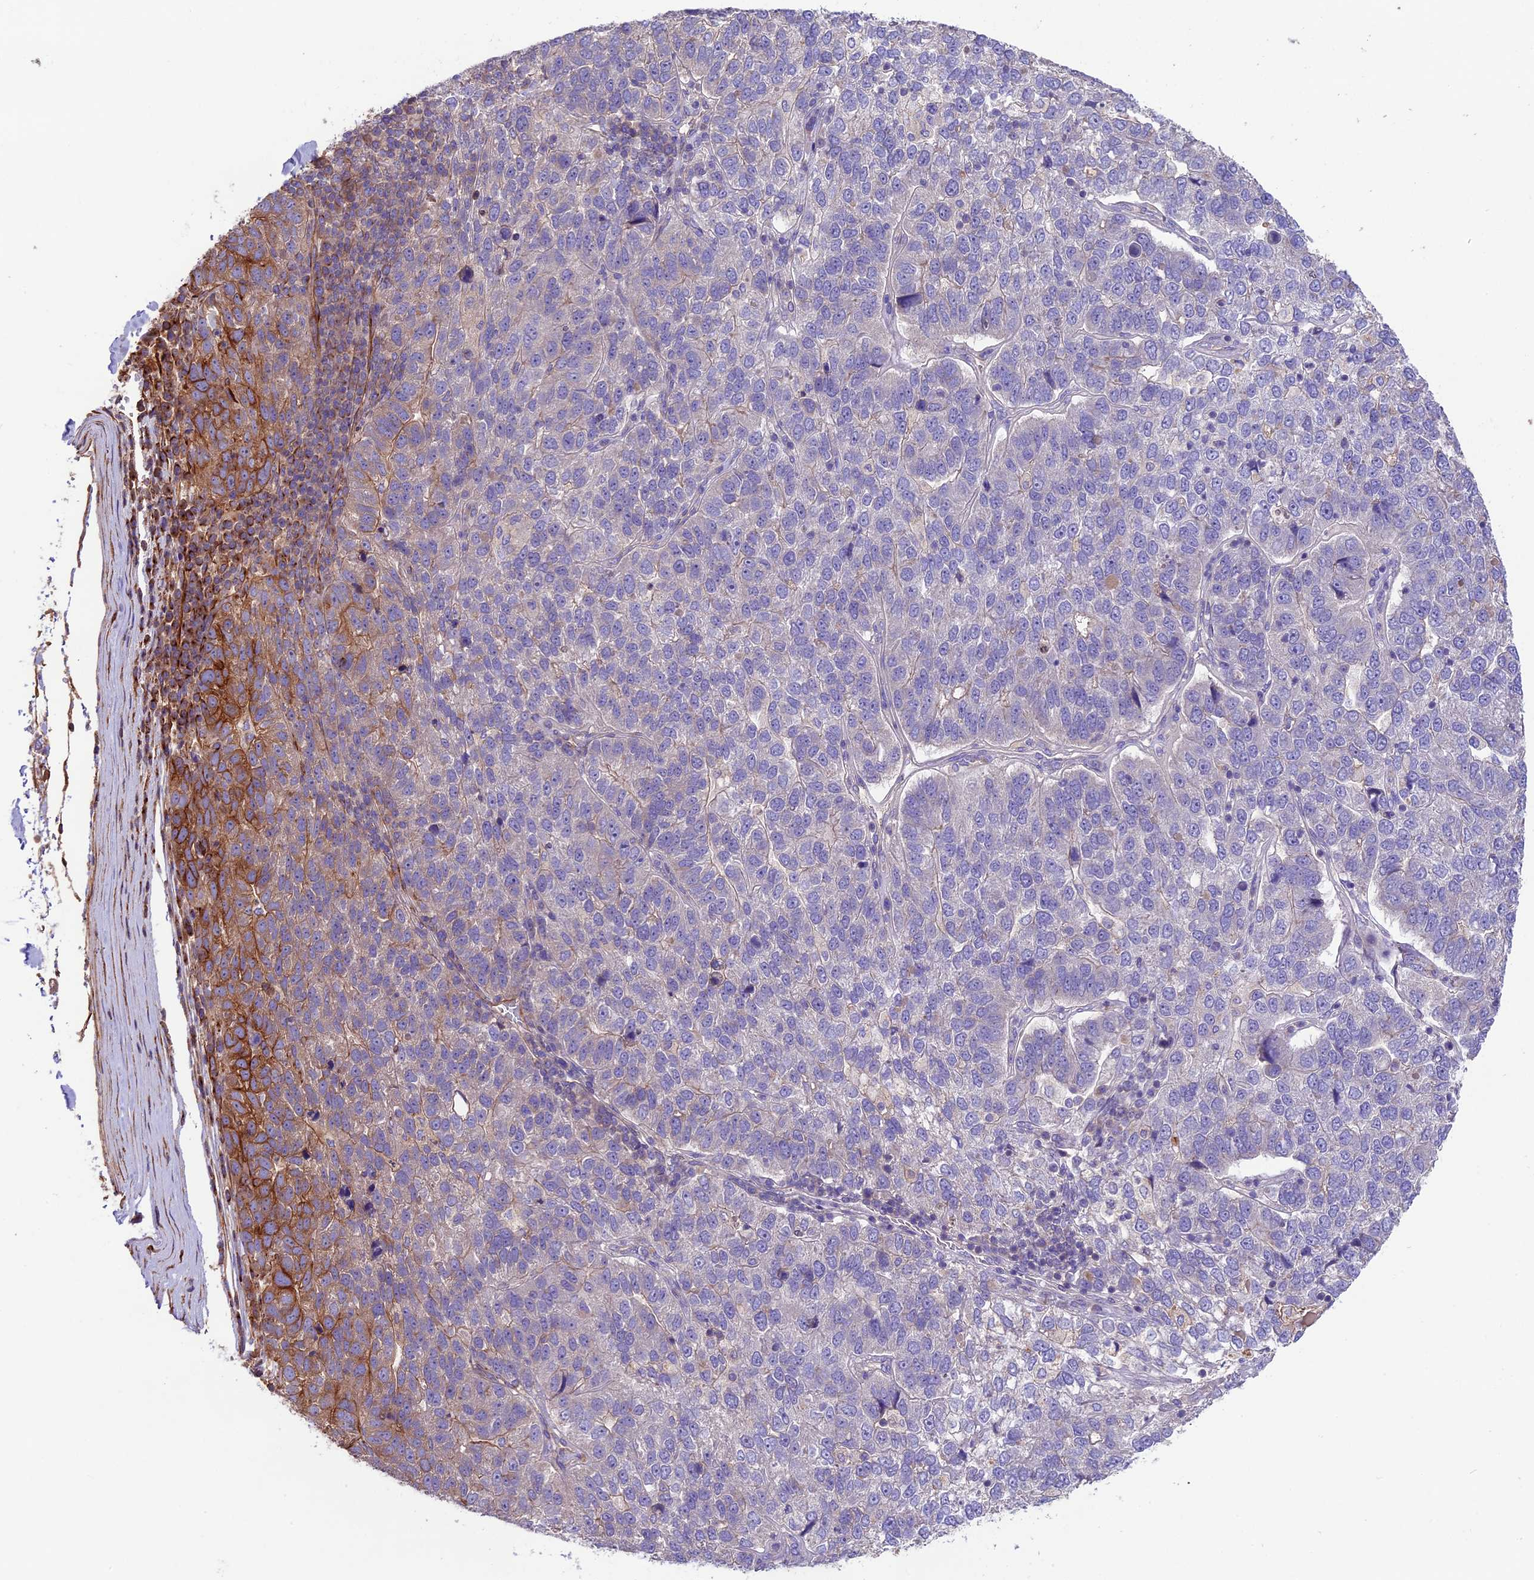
{"staining": {"intensity": "moderate", "quantity": "<25%", "location": "cytoplasmic/membranous"}, "tissue": "pancreatic cancer", "cell_type": "Tumor cells", "image_type": "cancer", "snomed": [{"axis": "morphology", "description": "Adenocarcinoma, NOS"}, {"axis": "topography", "description": "Pancreas"}], "caption": "IHC (DAB (3,3'-diaminobenzidine)) staining of pancreatic cancer (adenocarcinoma) demonstrates moderate cytoplasmic/membranous protein staining in about <25% of tumor cells.", "gene": "ANO3", "patient": {"sex": "female", "age": 61}}